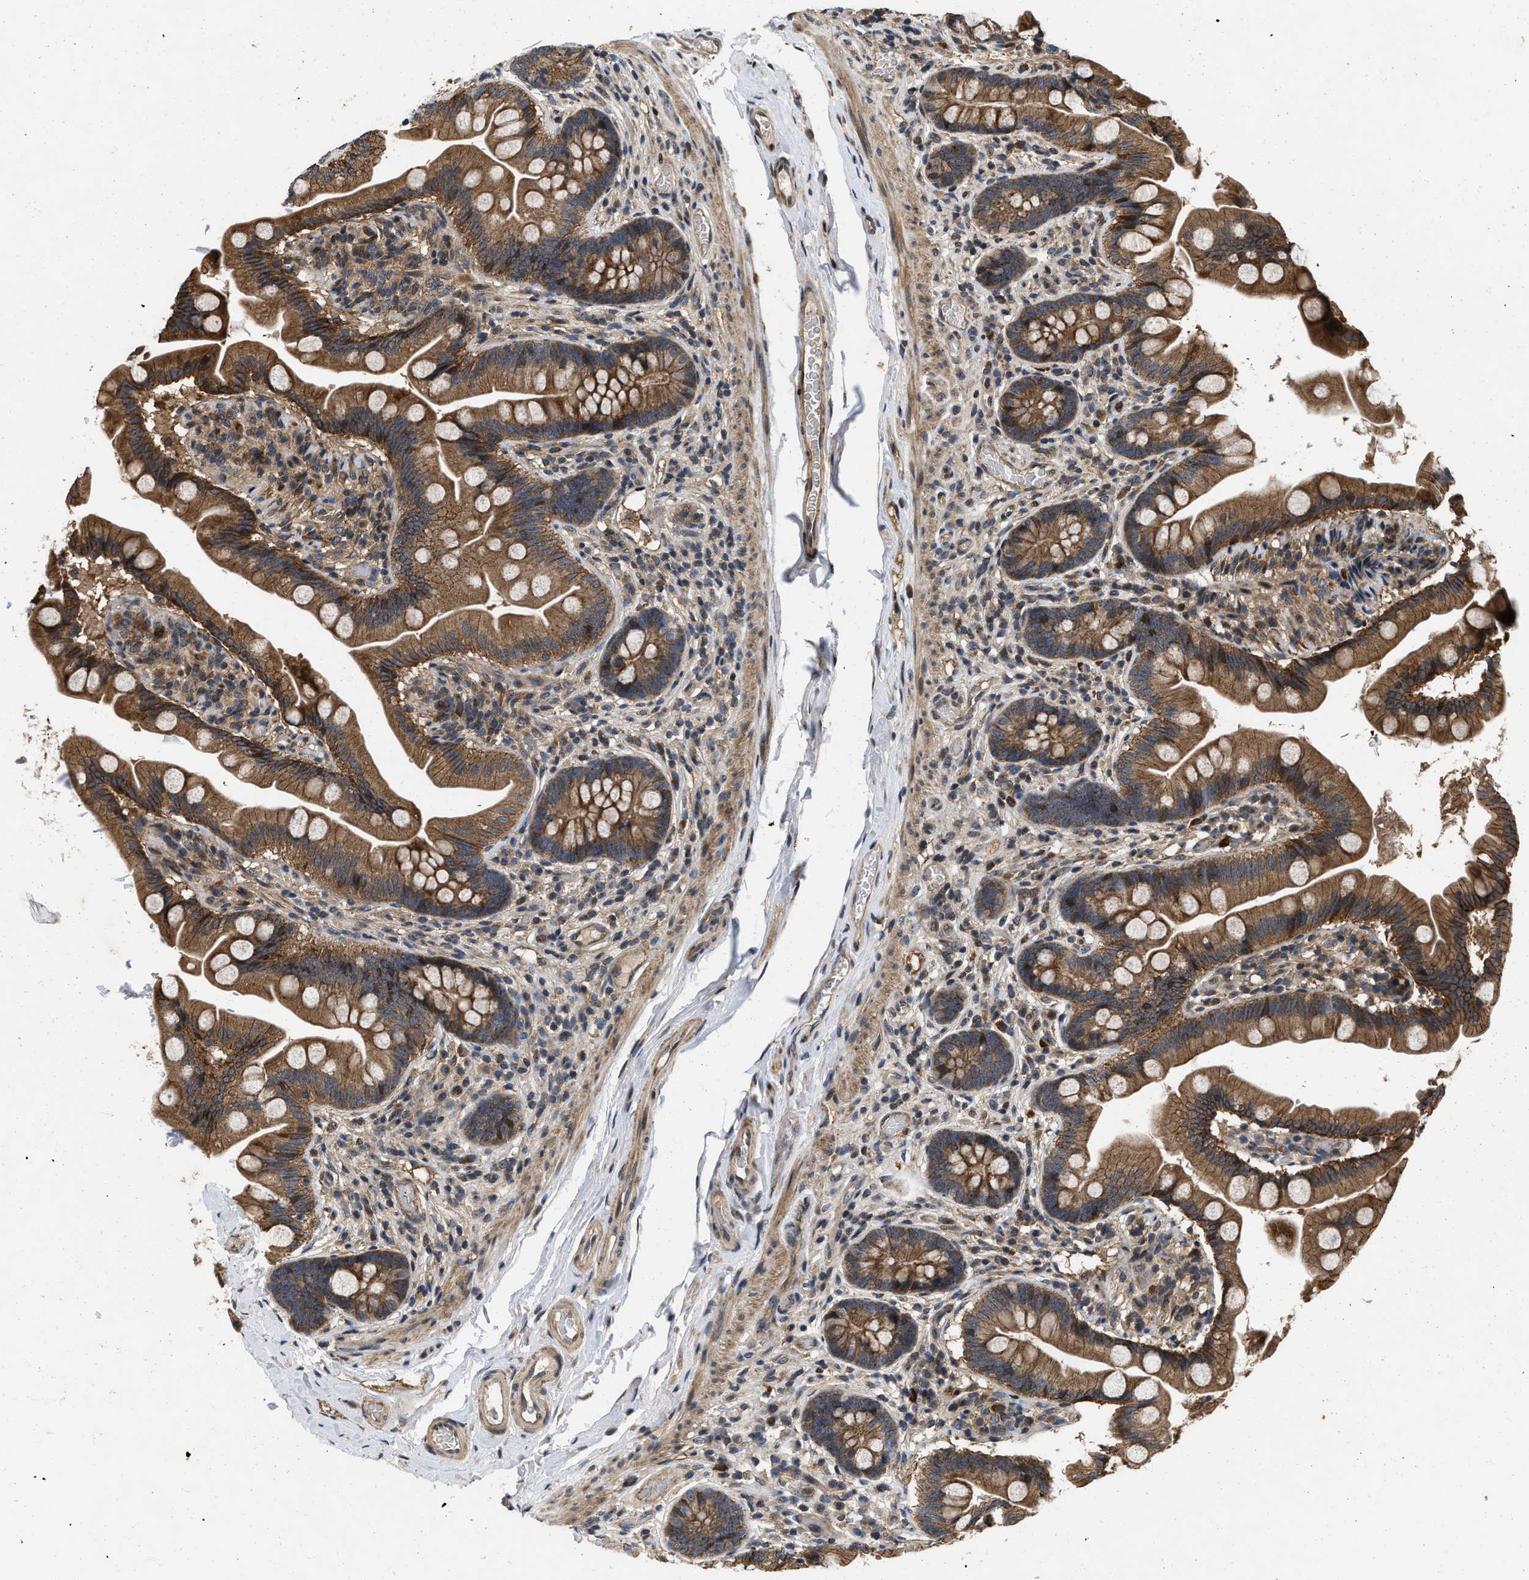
{"staining": {"intensity": "moderate", "quantity": ">75%", "location": "cytoplasmic/membranous"}, "tissue": "small intestine", "cell_type": "Glandular cells", "image_type": "normal", "snomed": [{"axis": "morphology", "description": "Normal tissue, NOS"}, {"axis": "topography", "description": "Small intestine"}], "caption": "Immunohistochemical staining of benign human small intestine reveals moderate cytoplasmic/membranous protein expression in about >75% of glandular cells. The protein is stained brown, and the nuclei are stained in blue (DAB (3,3'-diaminobenzidine) IHC with brightfield microscopy, high magnification).", "gene": "PRDM14", "patient": {"sex": "female", "age": 56}}